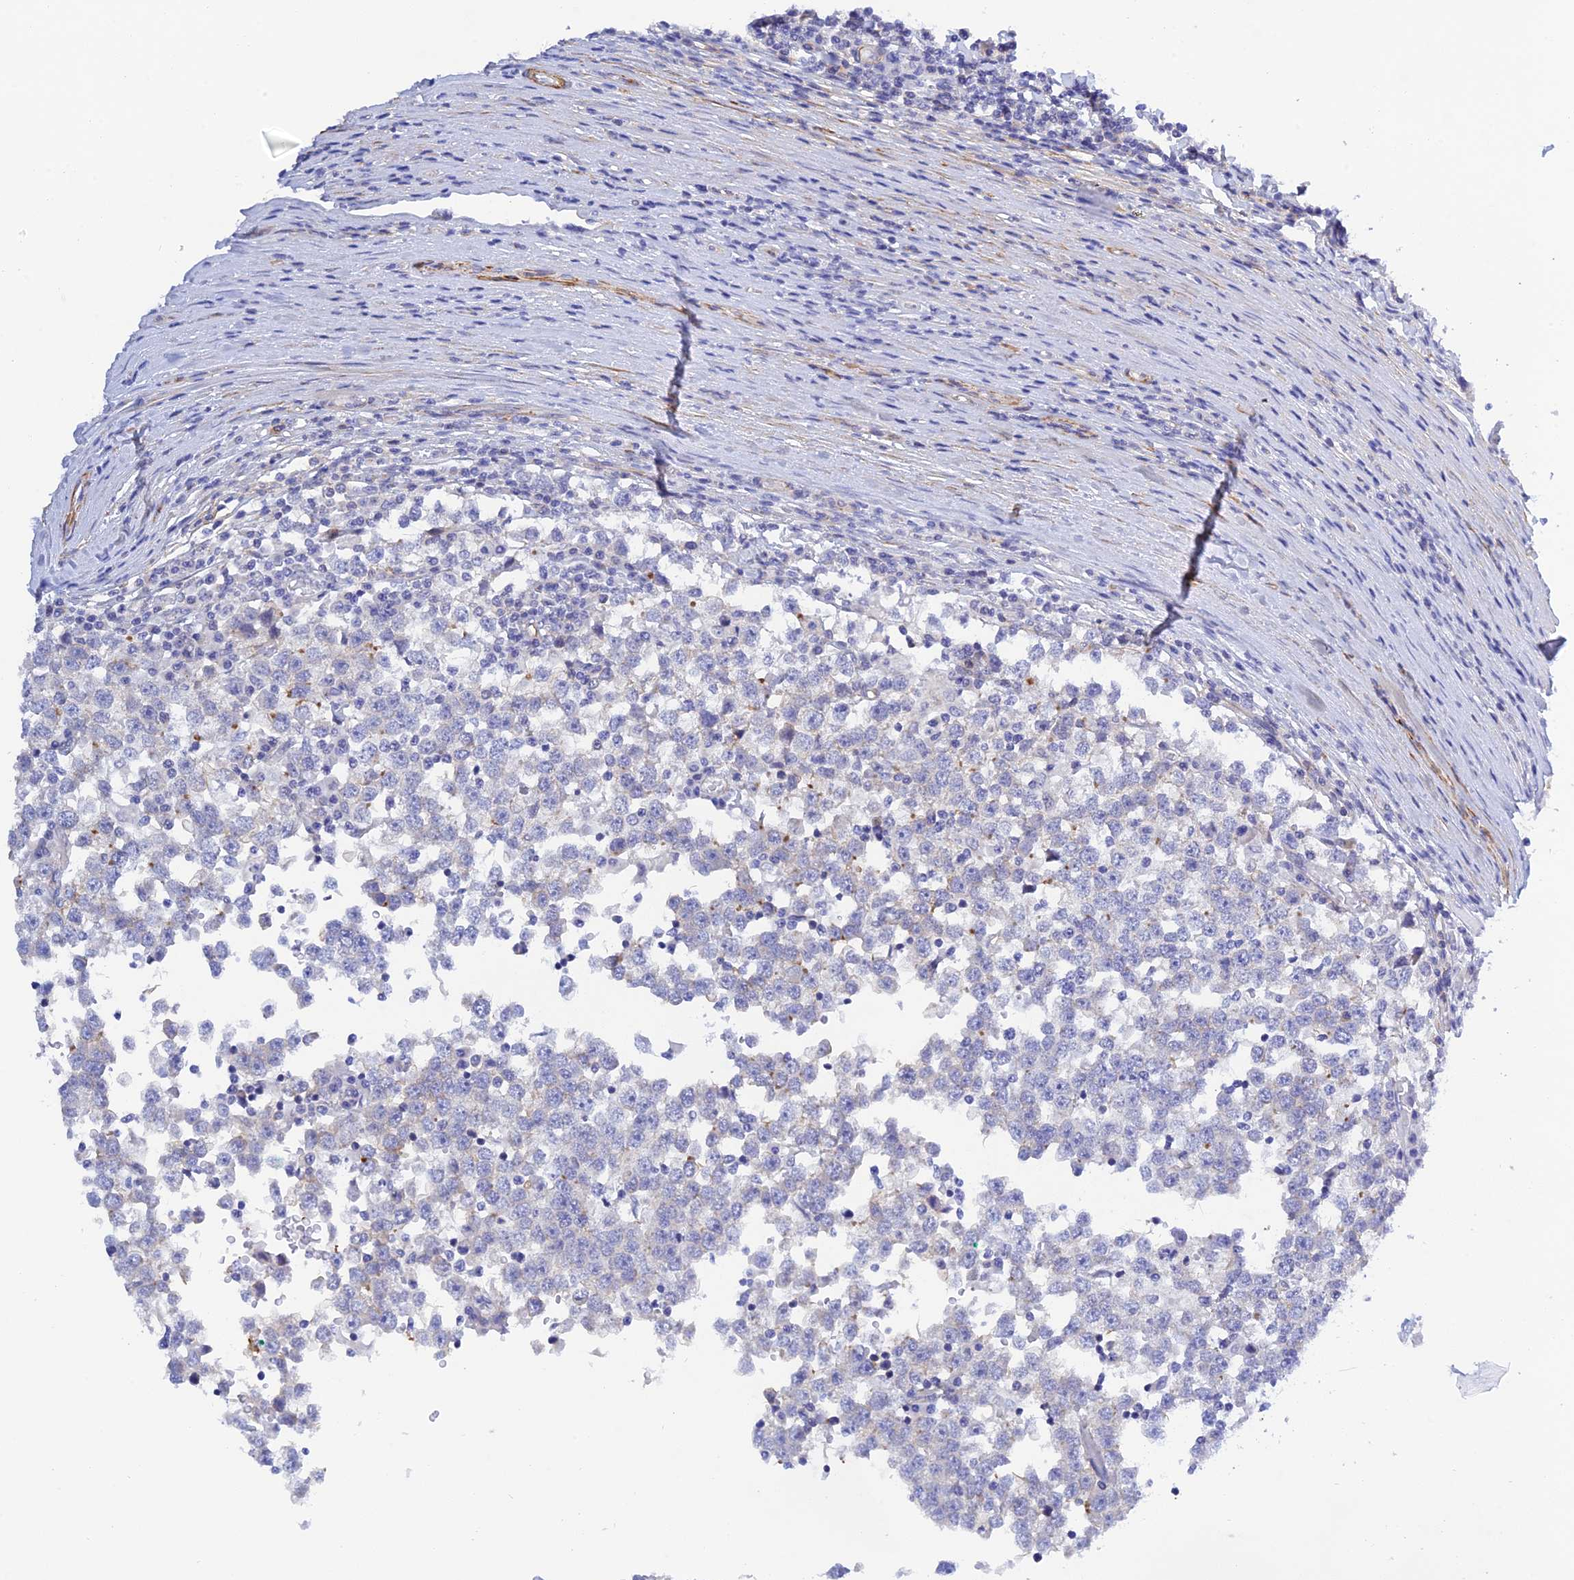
{"staining": {"intensity": "negative", "quantity": "none", "location": "none"}, "tissue": "testis cancer", "cell_type": "Tumor cells", "image_type": "cancer", "snomed": [{"axis": "morphology", "description": "Seminoma, NOS"}, {"axis": "topography", "description": "Testis"}], "caption": "Immunohistochemical staining of seminoma (testis) reveals no significant expression in tumor cells.", "gene": "ZDHHC16", "patient": {"sex": "male", "age": 65}}